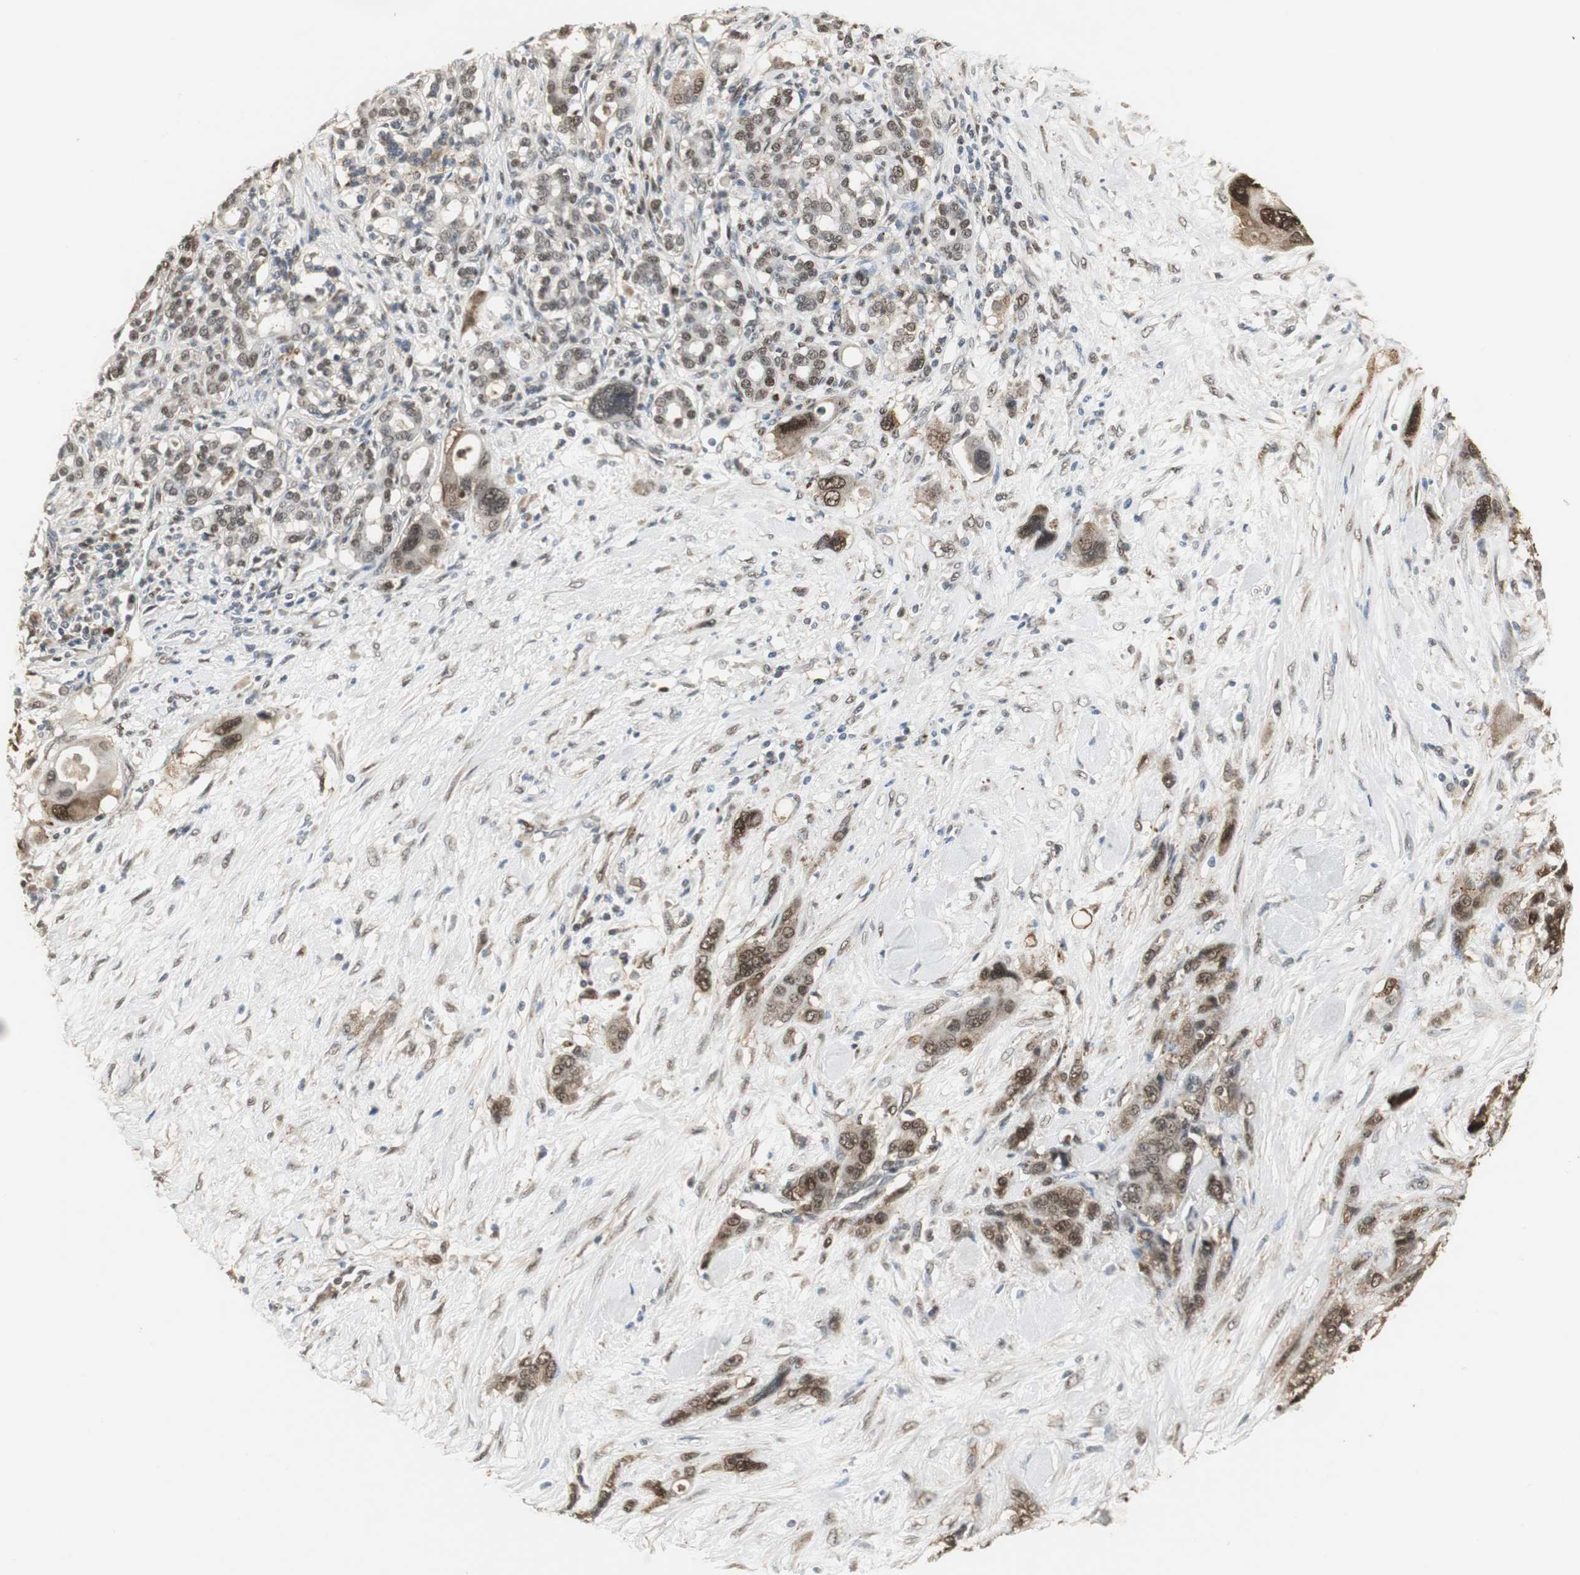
{"staining": {"intensity": "strong", "quantity": ">75%", "location": "cytoplasmic/membranous,nuclear"}, "tissue": "pancreatic cancer", "cell_type": "Tumor cells", "image_type": "cancer", "snomed": [{"axis": "morphology", "description": "Adenocarcinoma, NOS"}, {"axis": "topography", "description": "Pancreas"}], "caption": "High-power microscopy captured an IHC micrograph of pancreatic adenocarcinoma, revealing strong cytoplasmic/membranous and nuclear expression in approximately >75% of tumor cells.", "gene": "PLIN3", "patient": {"sex": "male", "age": 46}}